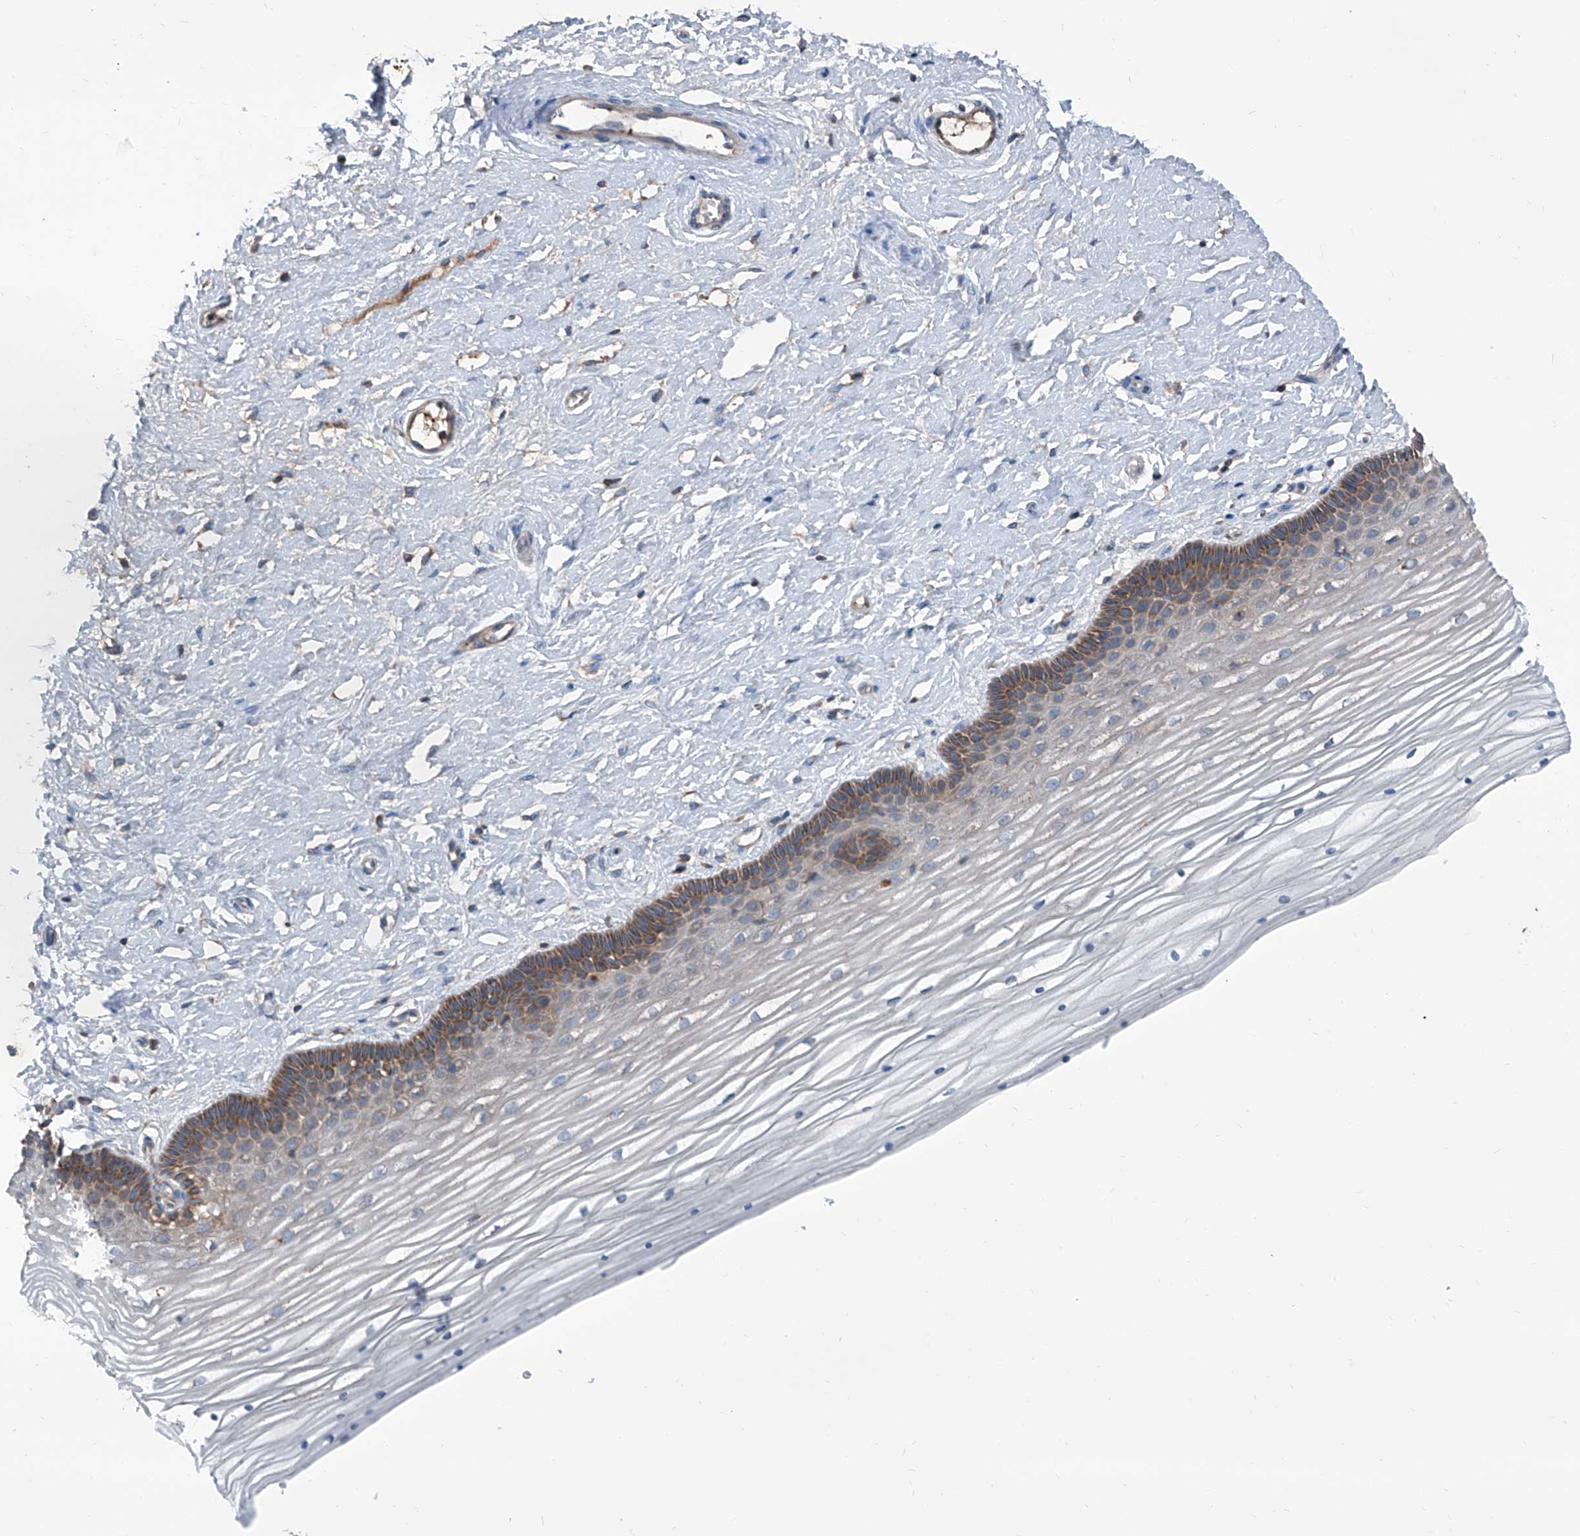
{"staining": {"intensity": "moderate", "quantity": ">75%", "location": "cytoplasmic/membranous"}, "tissue": "vagina", "cell_type": "Squamous epithelial cells", "image_type": "normal", "snomed": [{"axis": "morphology", "description": "Normal tissue, NOS"}, {"axis": "topography", "description": "Vagina"}, {"axis": "topography", "description": "Cervix"}], "caption": "A brown stain highlights moderate cytoplasmic/membranous staining of a protein in squamous epithelial cells of unremarkable vagina. (Brightfield microscopy of DAB IHC at high magnification).", "gene": "GPAT3", "patient": {"sex": "female", "age": 40}}